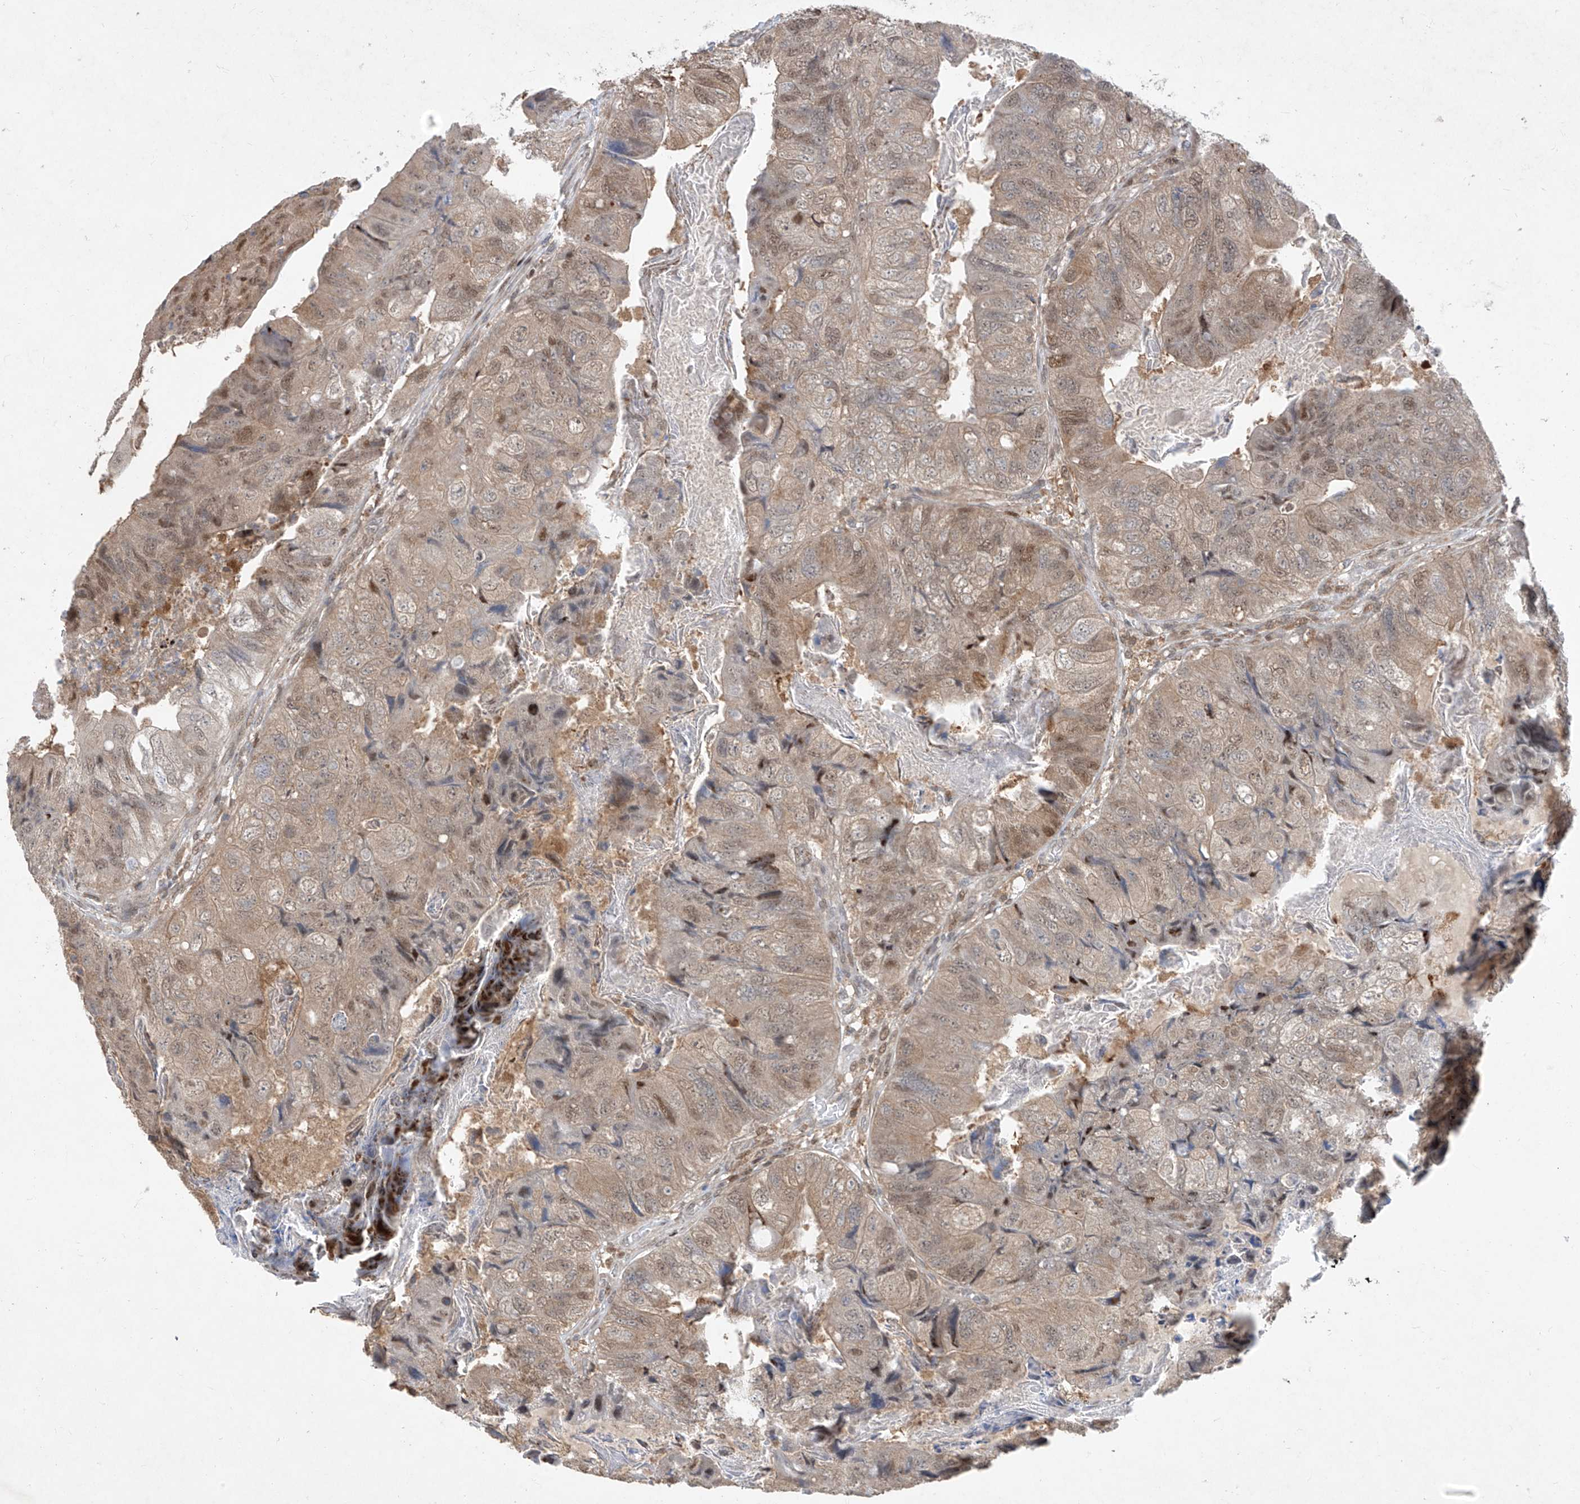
{"staining": {"intensity": "moderate", "quantity": "25%-75%", "location": "cytoplasmic/membranous,nuclear"}, "tissue": "colorectal cancer", "cell_type": "Tumor cells", "image_type": "cancer", "snomed": [{"axis": "morphology", "description": "Adenocarcinoma, NOS"}, {"axis": "topography", "description": "Rectum"}], "caption": "This is an image of immunohistochemistry staining of colorectal cancer (adenocarcinoma), which shows moderate staining in the cytoplasmic/membranous and nuclear of tumor cells.", "gene": "ZNF358", "patient": {"sex": "male", "age": 63}}